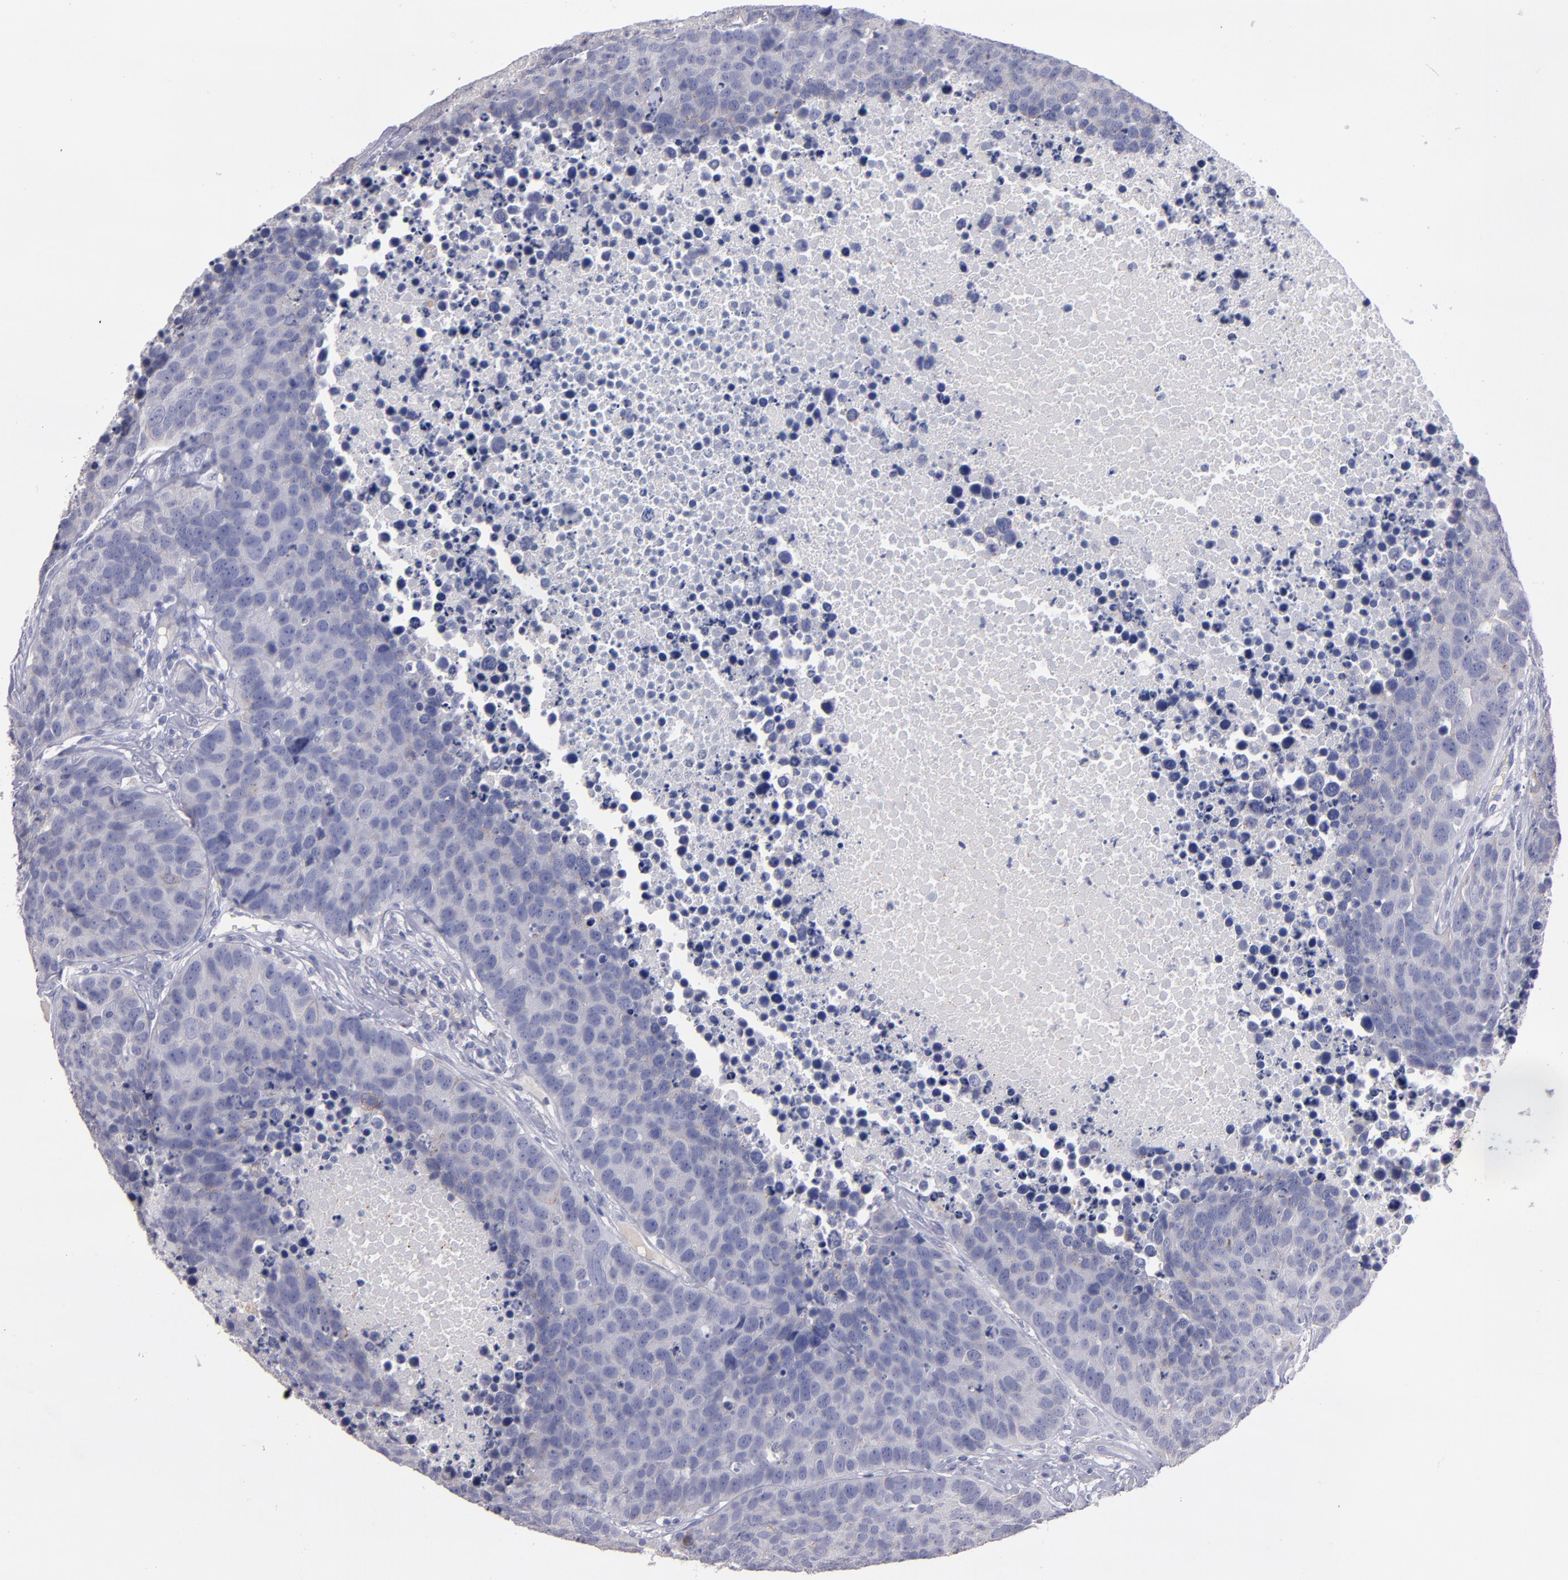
{"staining": {"intensity": "weak", "quantity": "<25%", "location": "cytoplasmic/membranous"}, "tissue": "carcinoid", "cell_type": "Tumor cells", "image_type": "cancer", "snomed": [{"axis": "morphology", "description": "Carcinoid, malignant, NOS"}, {"axis": "topography", "description": "Lung"}], "caption": "Immunohistochemistry of human malignant carcinoid demonstrates no positivity in tumor cells.", "gene": "CDH3", "patient": {"sex": "male", "age": 60}}